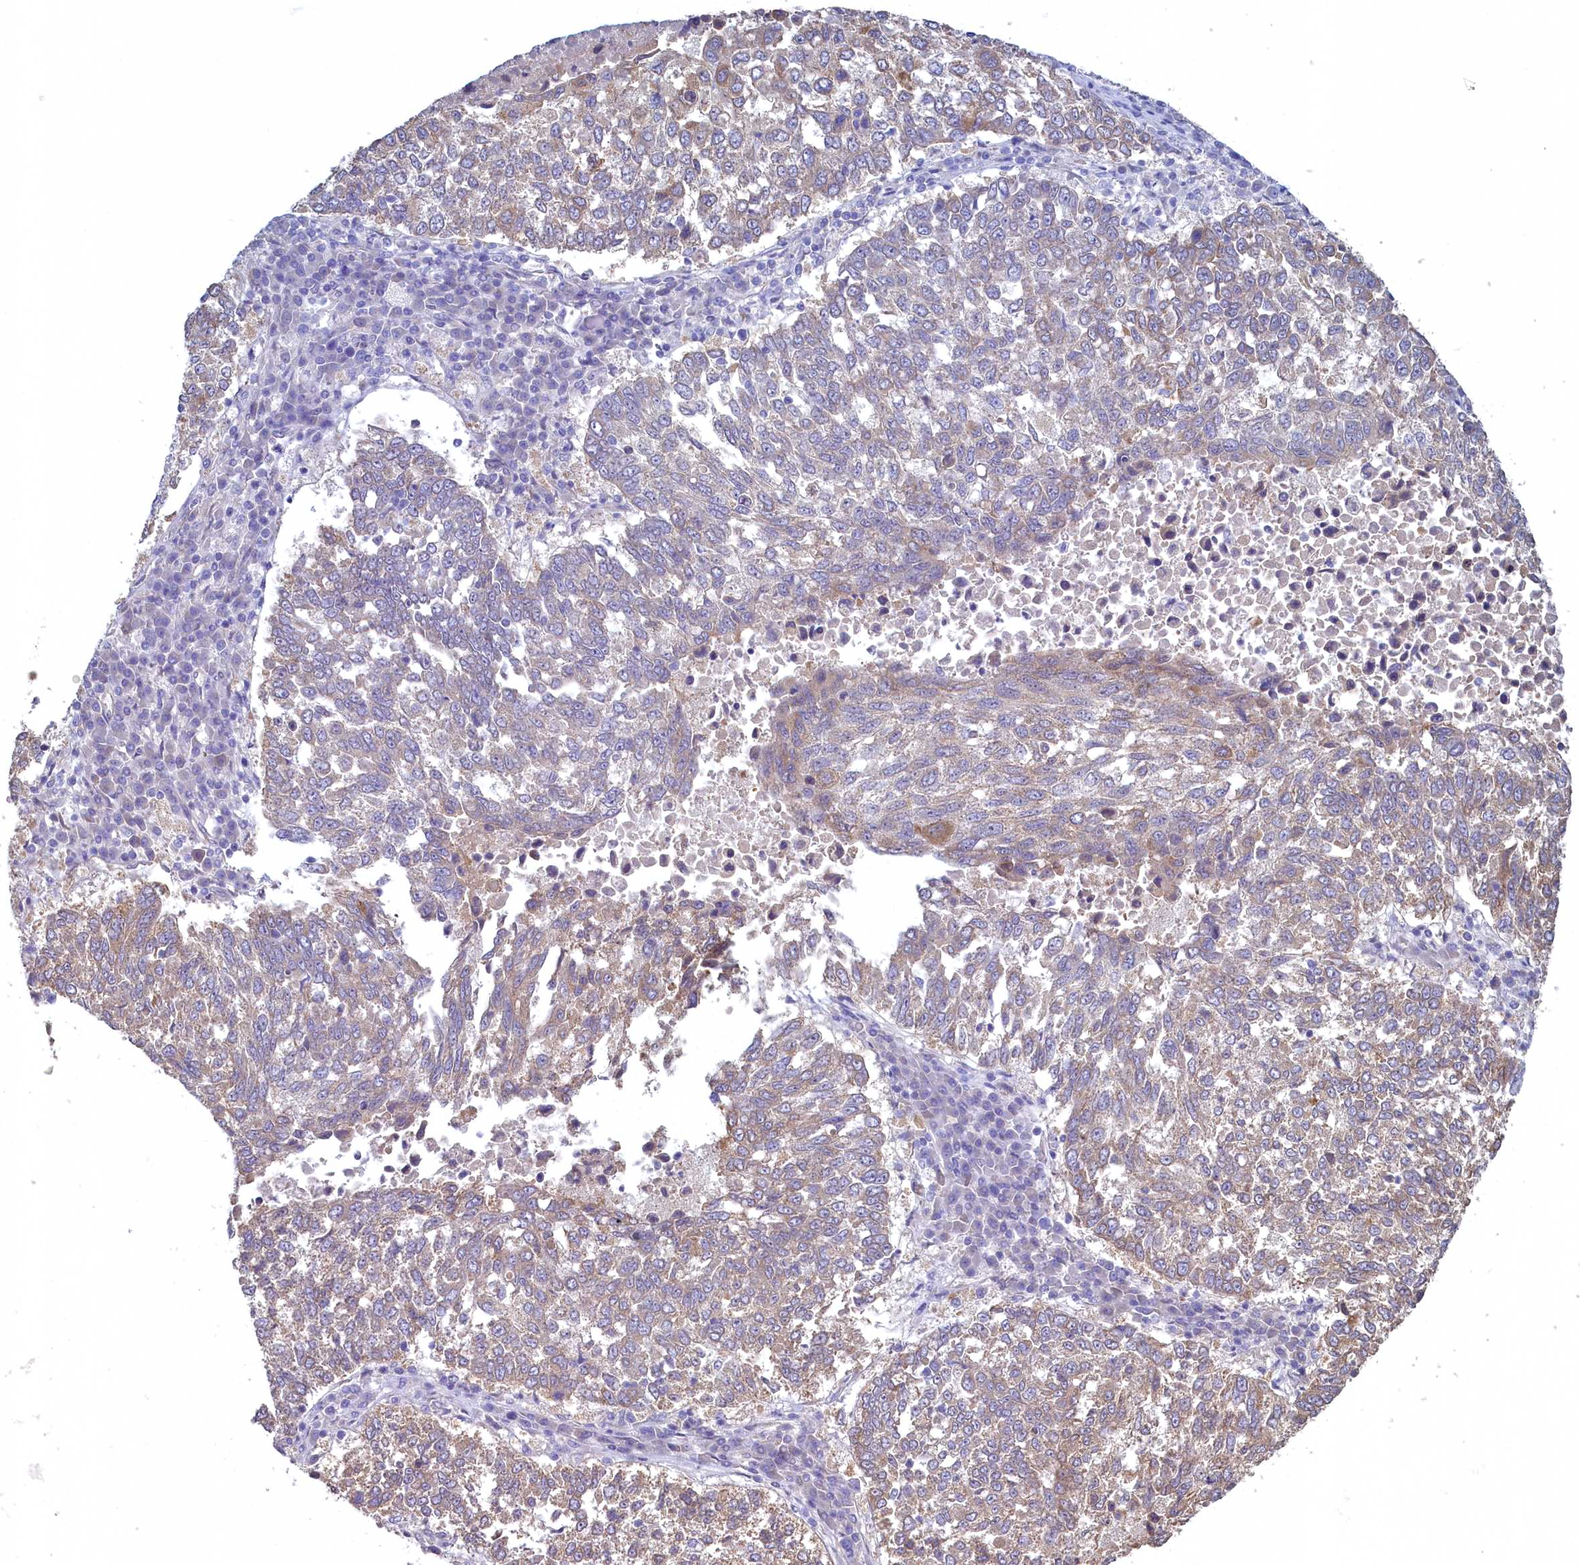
{"staining": {"intensity": "moderate", "quantity": "<25%", "location": "cytoplasmic/membranous"}, "tissue": "lung cancer", "cell_type": "Tumor cells", "image_type": "cancer", "snomed": [{"axis": "morphology", "description": "Squamous cell carcinoma, NOS"}, {"axis": "topography", "description": "Lung"}], "caption": "Immunohistochemical staining of lung cancer demonstrates low levels of moderate cytoplasmic/membranous protein positivity in about <25% of tumor cells. Nuclei are stained in blue.", "gene": "SPATA2L", "patient": {"sex": "male", "age": 73}}